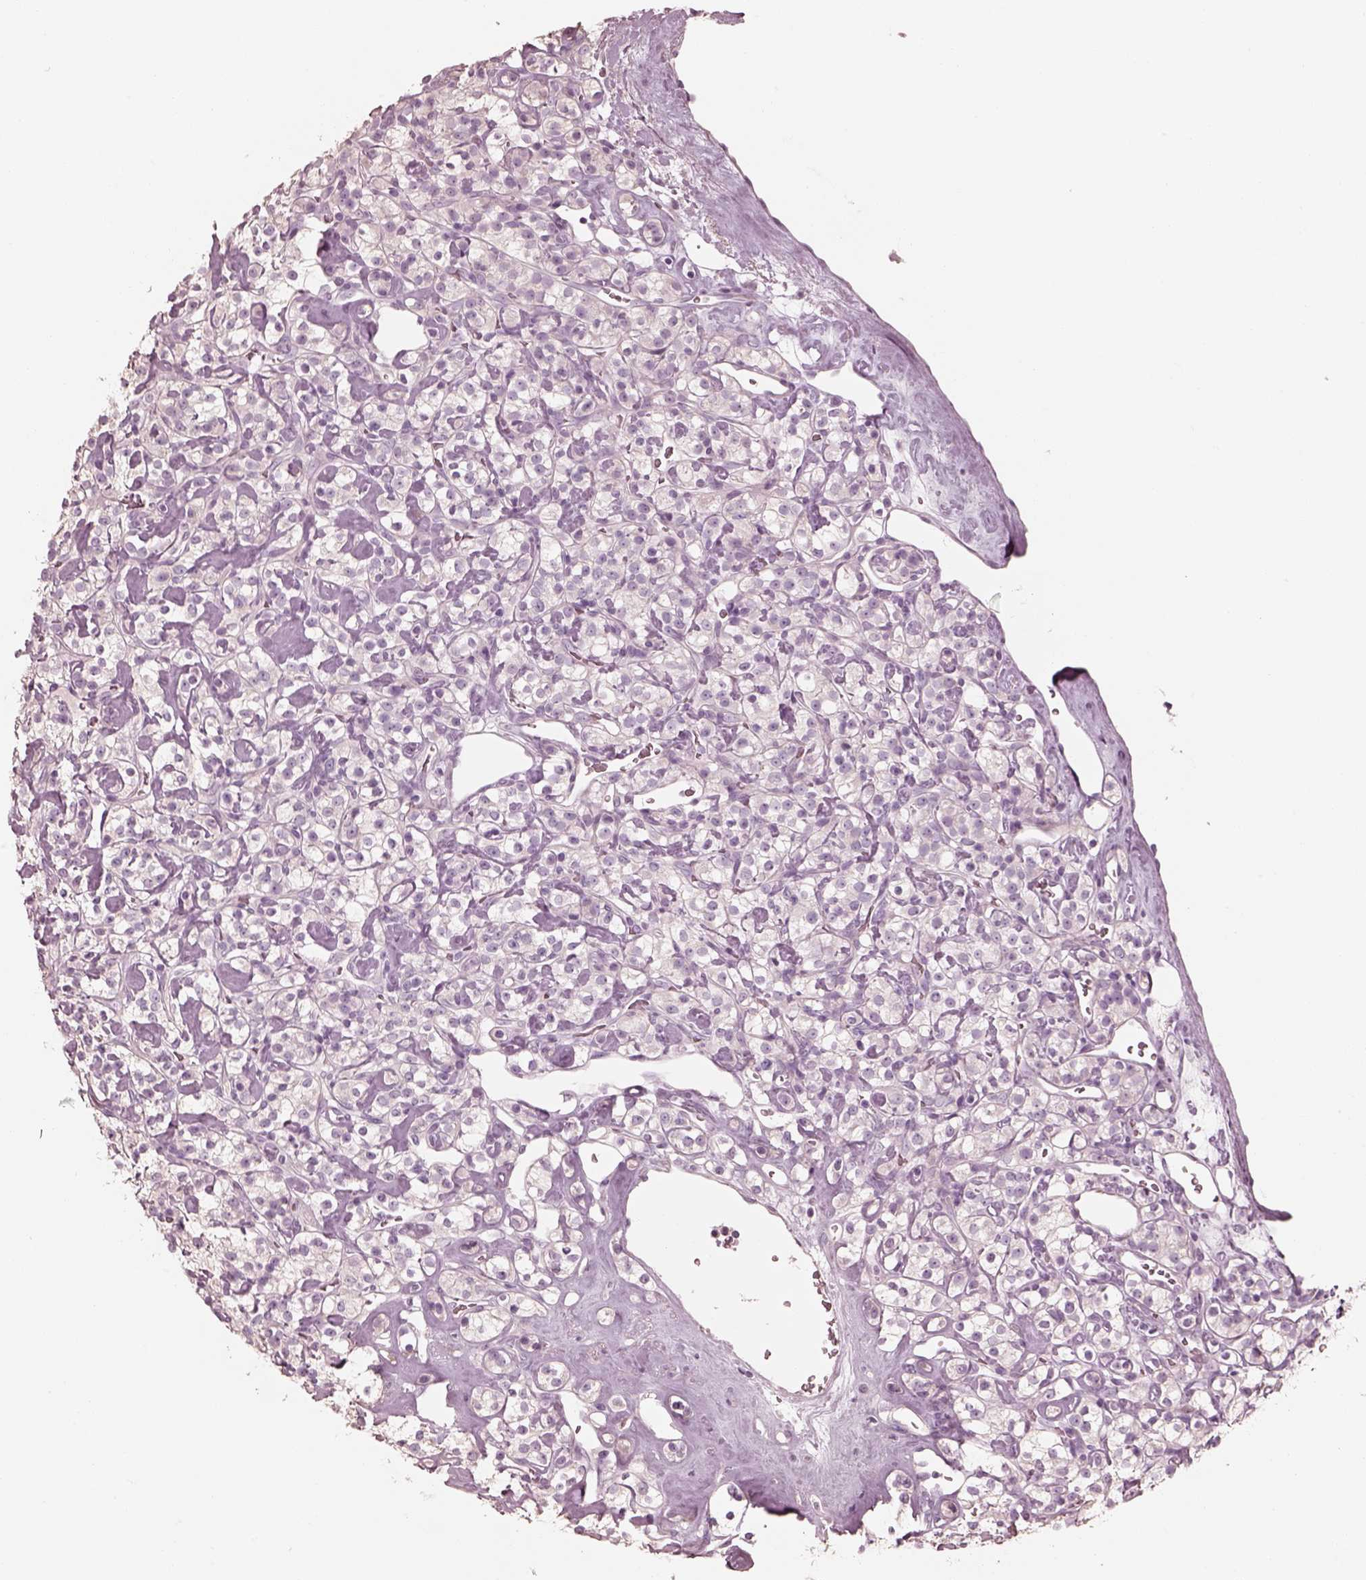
{"staining": {"intensity": "negative", "quantity": "none", "location": "none"}, "tissue": "renal cancer", "cell_type": "Tumor cells", "image_type": "cancer", "snomed": [{"axis": "morphology", "description": "Adenocarcinoma, NOS"}, {"axis": "topography", "description": "Kidney"}], "caption": "A high-resolution image shows immunohistochemistry staining of renal adenocarcinoma, which demonstrates no significant expression in tumor cells. The staining was performed using DAB to visualize the protein expression in brown, while the nuclei were stained in blue with hematoxylin (Magnification: 20x).", "gene": "ZP4", "patient": {"sex": "male", "age": 77}}